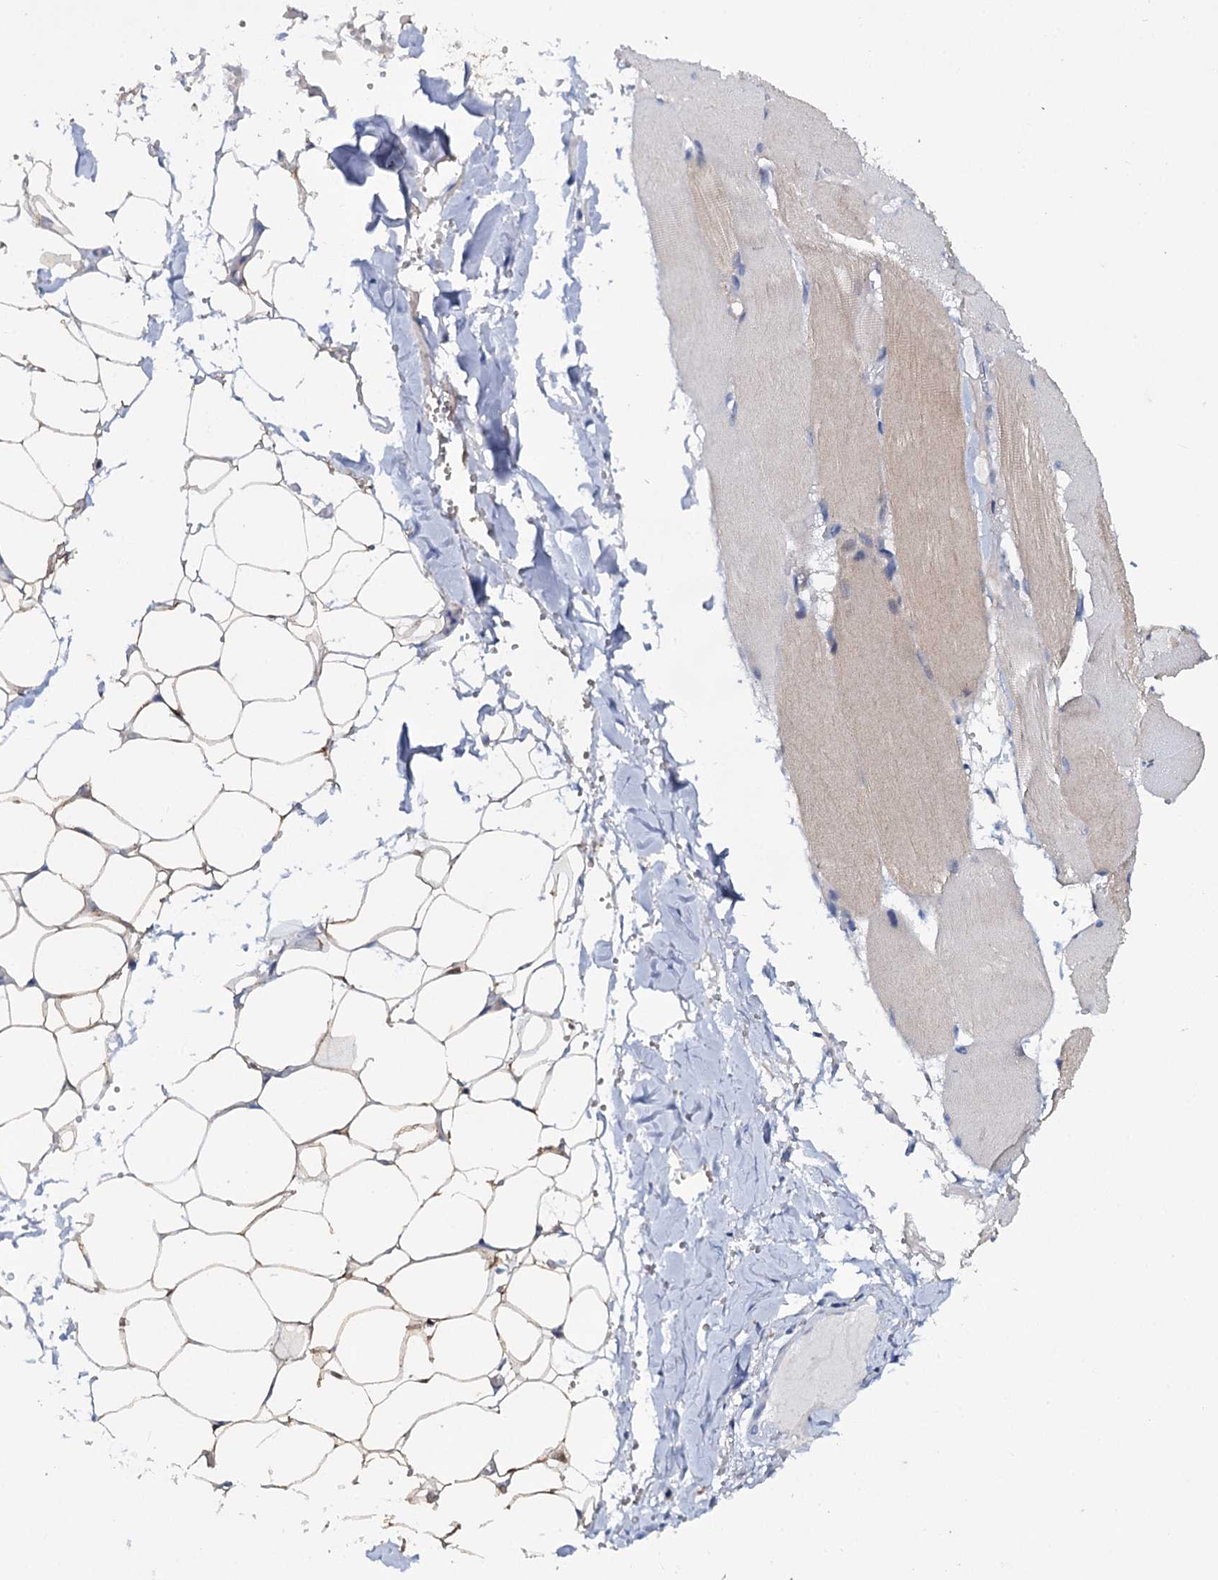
{"staining": {"intensity": "moderate", "quantity": ">75%", "location": "cytoplasmic/membranous"}, "tissue": "adipose tissue", "cell_type": "Adipocytes", "image_type": "normal", "snomed": [{"axis": "morphology", "description": "Normal tissue, NOS"}, {"axis": "topography", "description": "Skeletal muscle"}, {"axis": "topography", "description": "Peripheral nerve tissue"}], "caption": "Human adipose tissue stained for a protein (brown) exhibits moderate cytoplasmic/membranous positive expression in approximately >75% of adipocytes.", "gene": "MID1IP1", "patient": {"sex": "female", "age": 55}}